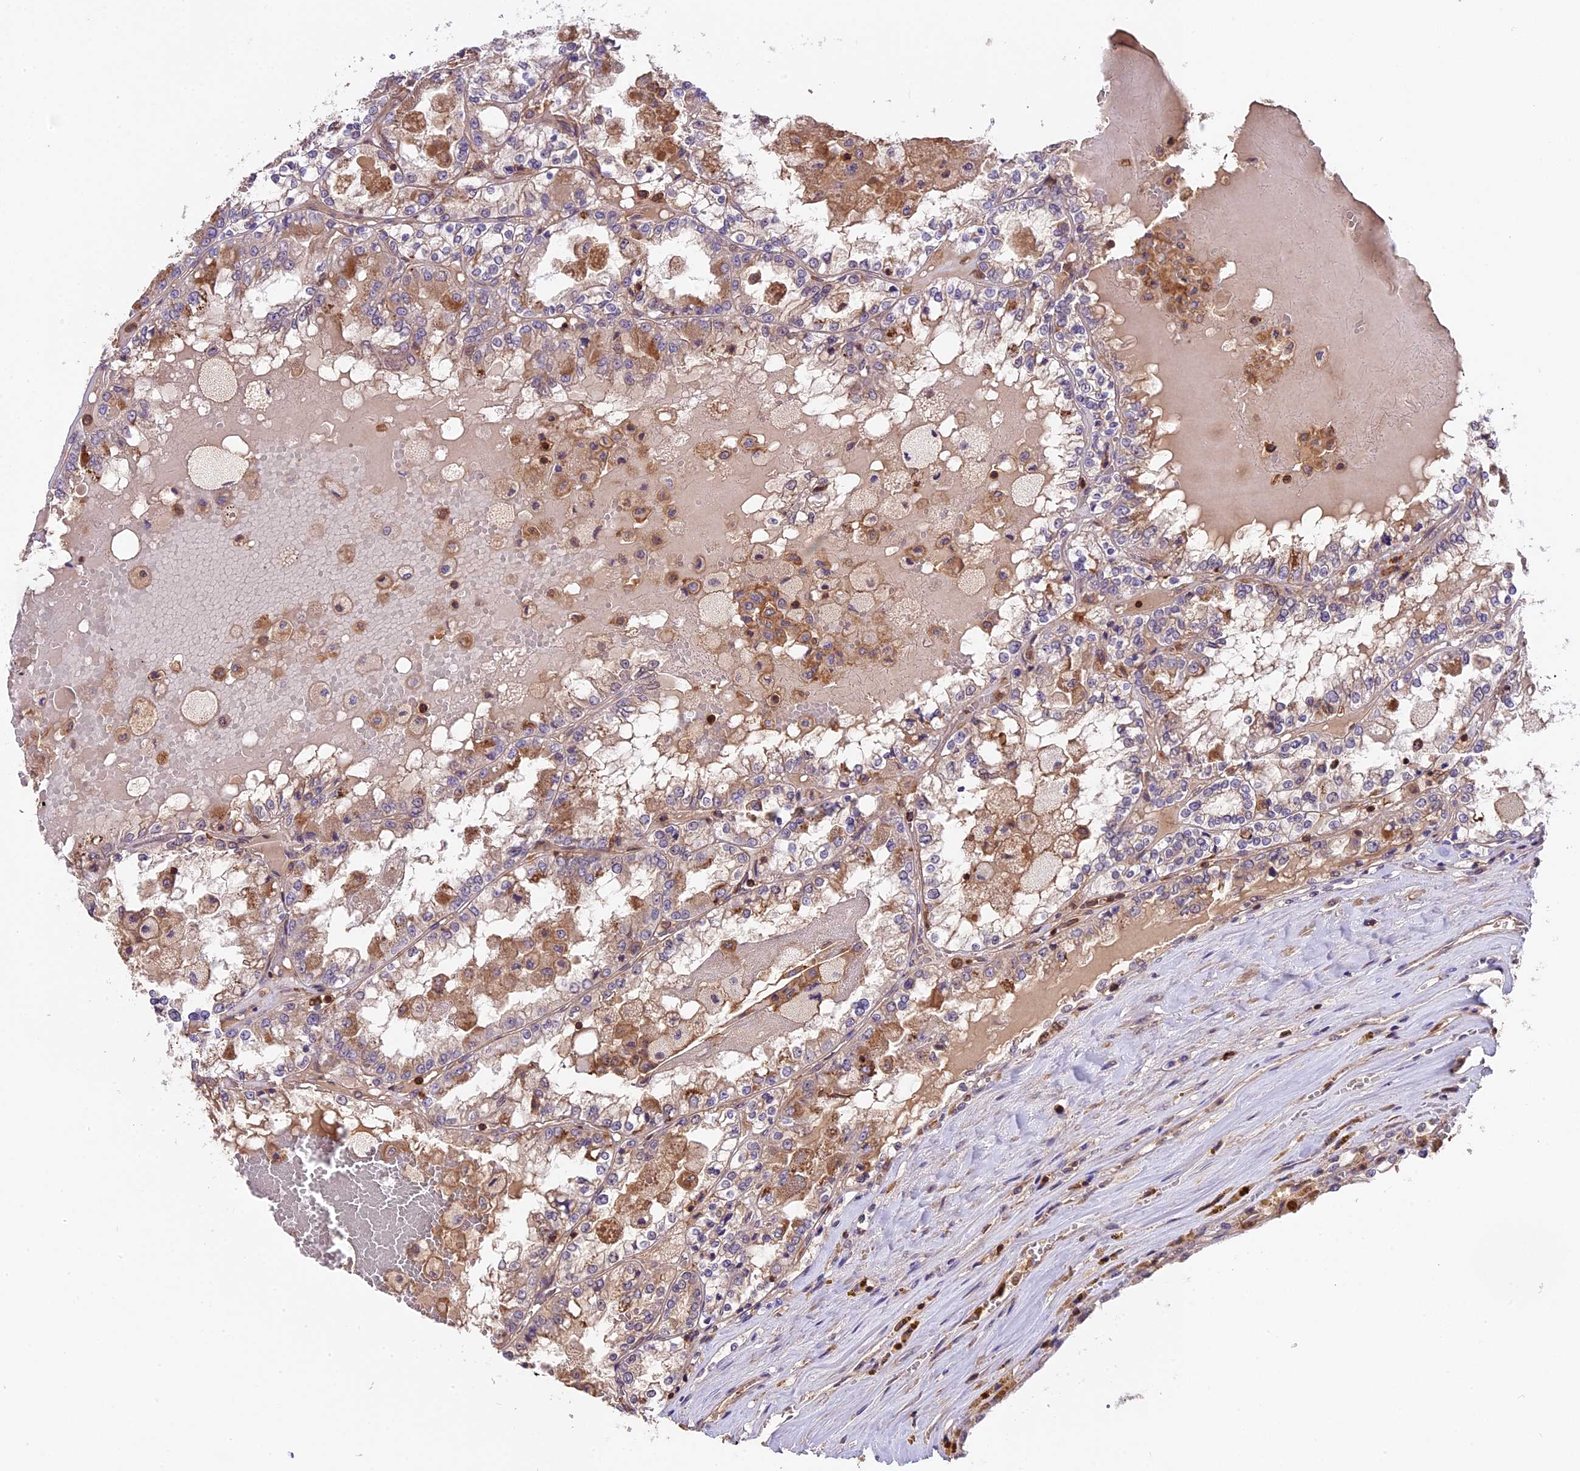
{"staining": {"intensity": "moderate", "quantity": "<25%", "location": "cytoplasmic/membranous"}, "tissue": "renal cancer", "cell_type": "Tumor cells", "image_type": "cancer", "snomed": [{"axis": "morphology", "description": "Adenocarcinoma, NOS"}, {"axis": "topography", "description": "Kidney"}], "caption": "This photomicrograph shows renal adenocarcinoma stained with IHC to label a protein in brown. The cytoplasmic/membranous of tumor cells show moderate positivity for the protein. Nuclei are counter-stained blue.", "gene": "SKIDA1", "patient": {"sex": "female", "age": 56}}